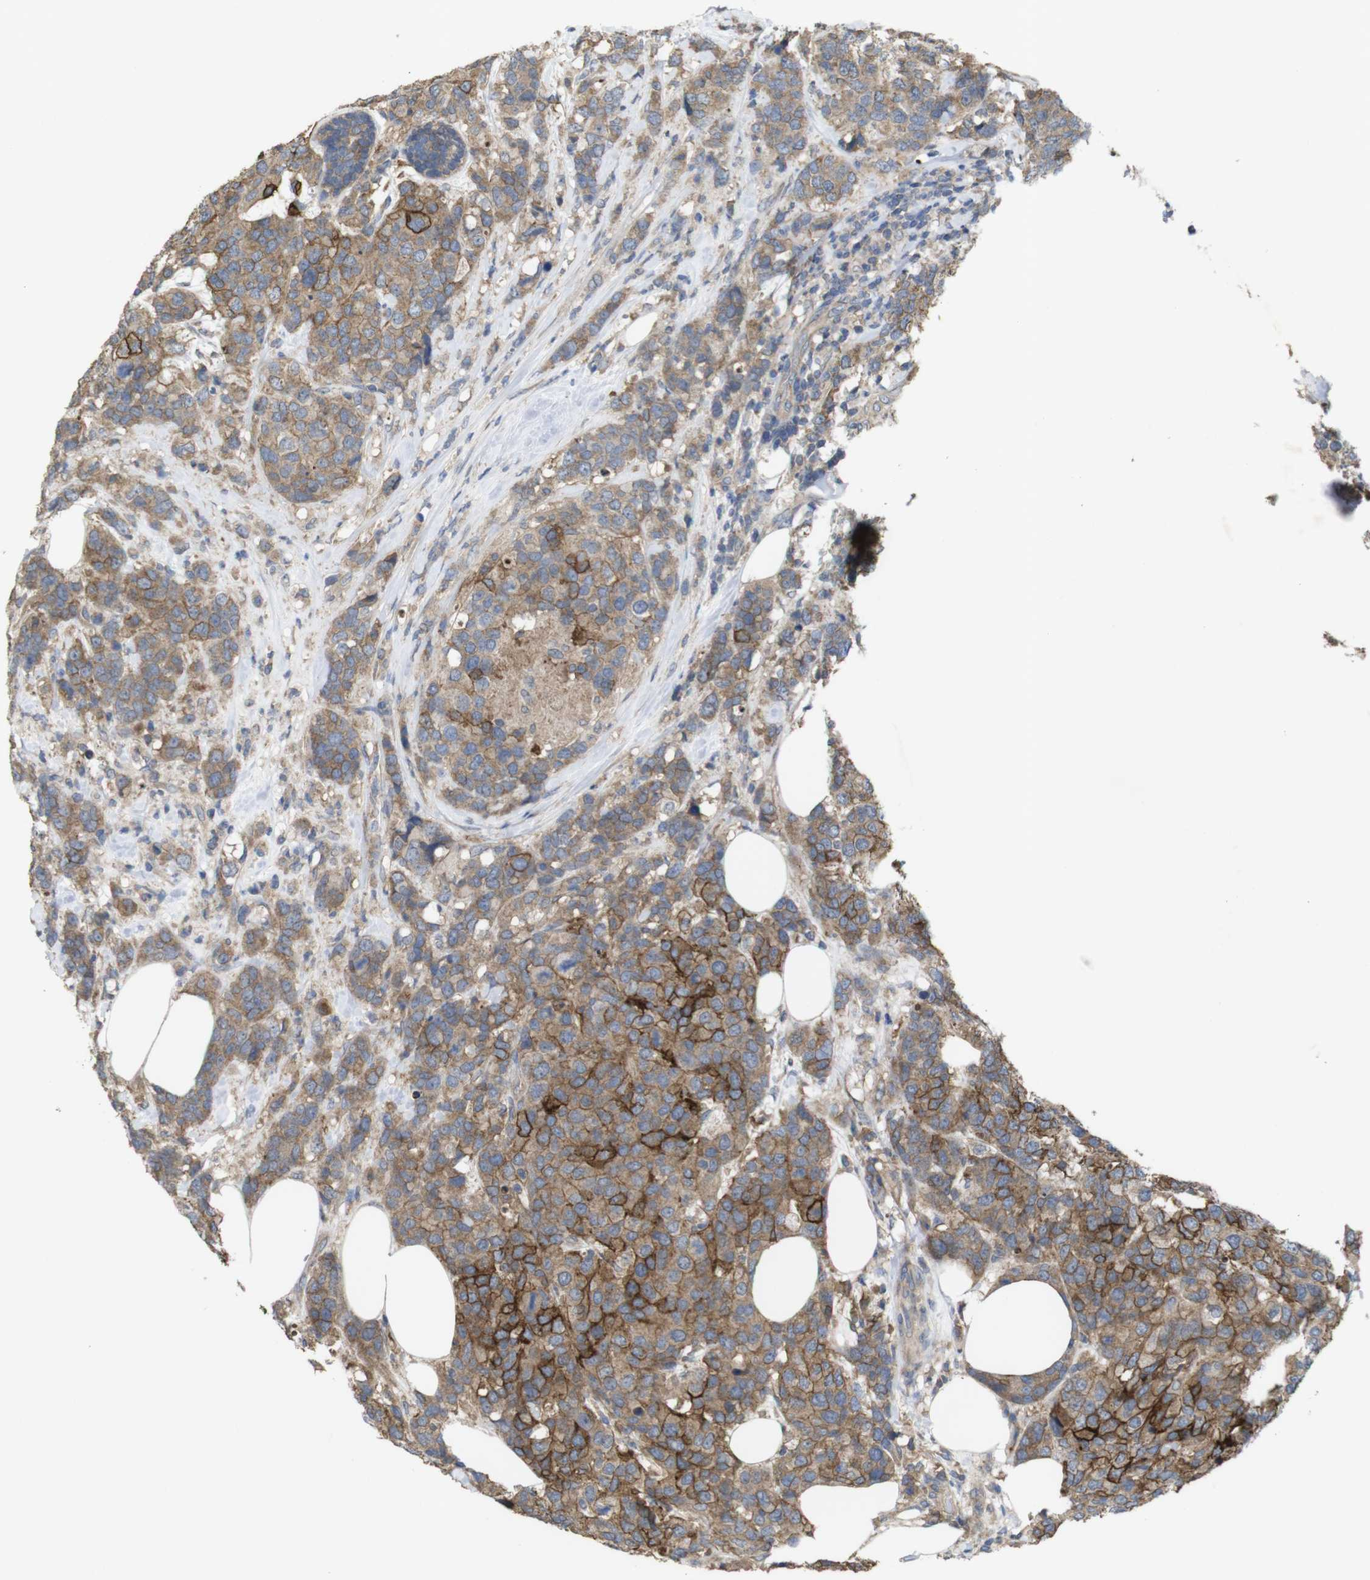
{"staining": {"intensity": "moderate", "quantity": ">75%", "location": "cytoplasmic/membranous"}, "tissue": "breast cancer", "cell_type": "Tumor cells", "image_type": "cancer", "snomed": [{"axis": "morphology", "description": "Lobular carcinoma"}, {"axis": "topography", "description": "Breast"}], "caption": "Immunohistochemical staining of breast lobular carcinoma displays medium levels of moderate cytoplasmic/membranous expression in about >75% of tumor cells.", "gene": "KCNS3", "patient": {"sex": "female", "age": 59}}